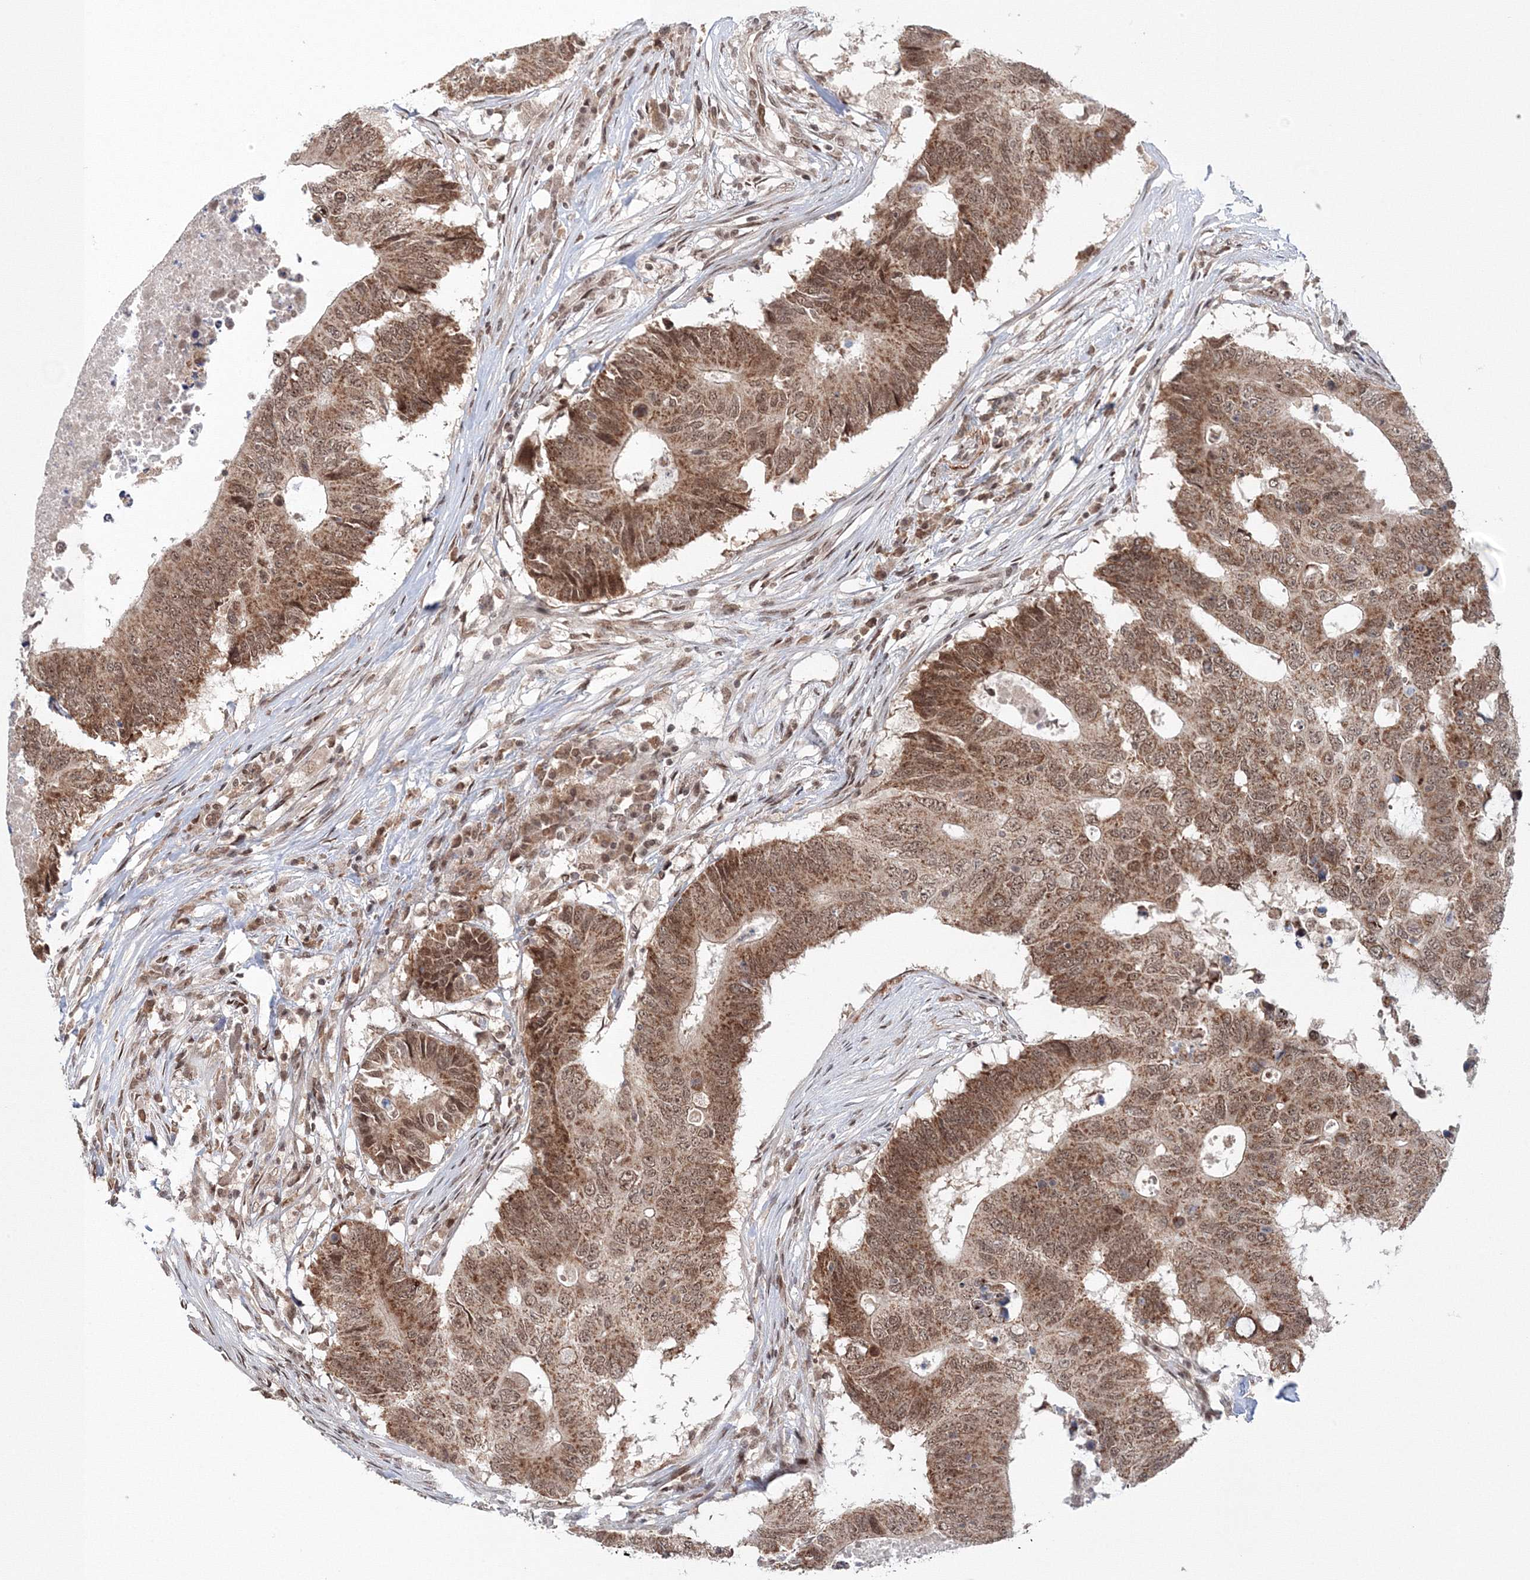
{"staining": {"intensity": "moderate", "quantity": ">75%", "location": "cytoplasmic/membranous,nuclear"}, "tissue": "colorectal cancer", "cell_type": "Tumor cells", "image_type": "cancer", "snomed": [{"axis": "morphology", "description": "Adenocarcinoma, NOS"}, {"axis": "topography", "description": "Colon"}], "caption": "Immunohistochemical staining of adenocarcinoma (colorectal) exhibits moderate cytoplasmic/membranous and nuclear protein staining in approximately >75% of tumor cells.", "gene": "NOA1", "patient": {"sex": "male", "age": 71}}